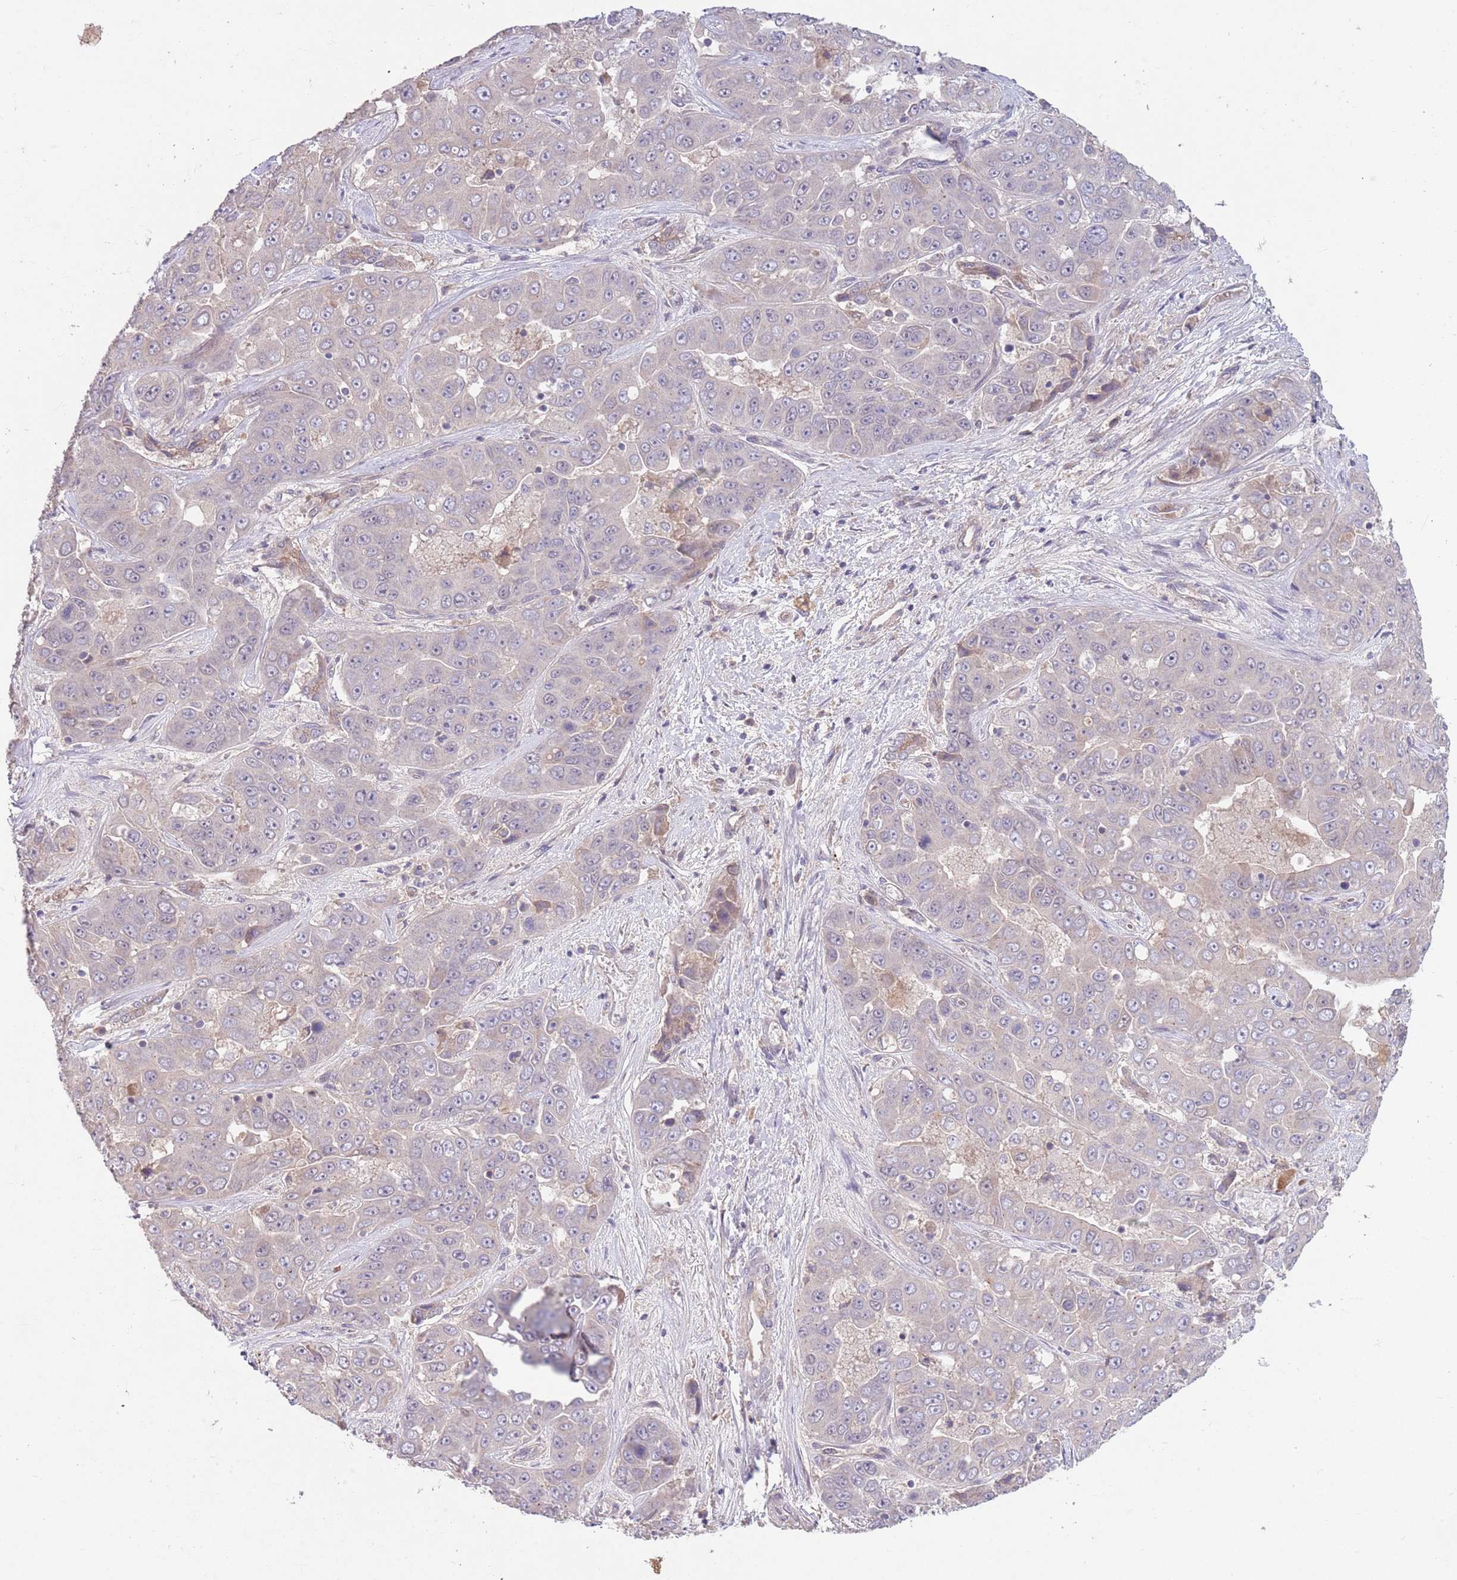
{"staining": {"intensity": "negative", "quantity": "none", "location": "none"}, "tissue": "liver cancer", "cell_type": "Tumor cells", "image_type": "cancer", "snomed": [{"axis": "morphology", "description": "Cholangiocarcinoma"}, {"axis": "topography", "description": "Liver"}], "caption": "Immunohistochemistry (IHC) image of neoplastic tissue: liver cholangiocarcinoma stained with DAB (3,3'-diaminobenzidine) reveals no significant protein positivity in tumor cells. Brightfield microscopy of immunohistochemistry (IHC) stained with DAB (3,3'-diaminobenzidine) (brown) and hematoxylin (blue), captured at high magnification.", "gene": "MEI1", "patient": {"sex": "female", "age": 52}}